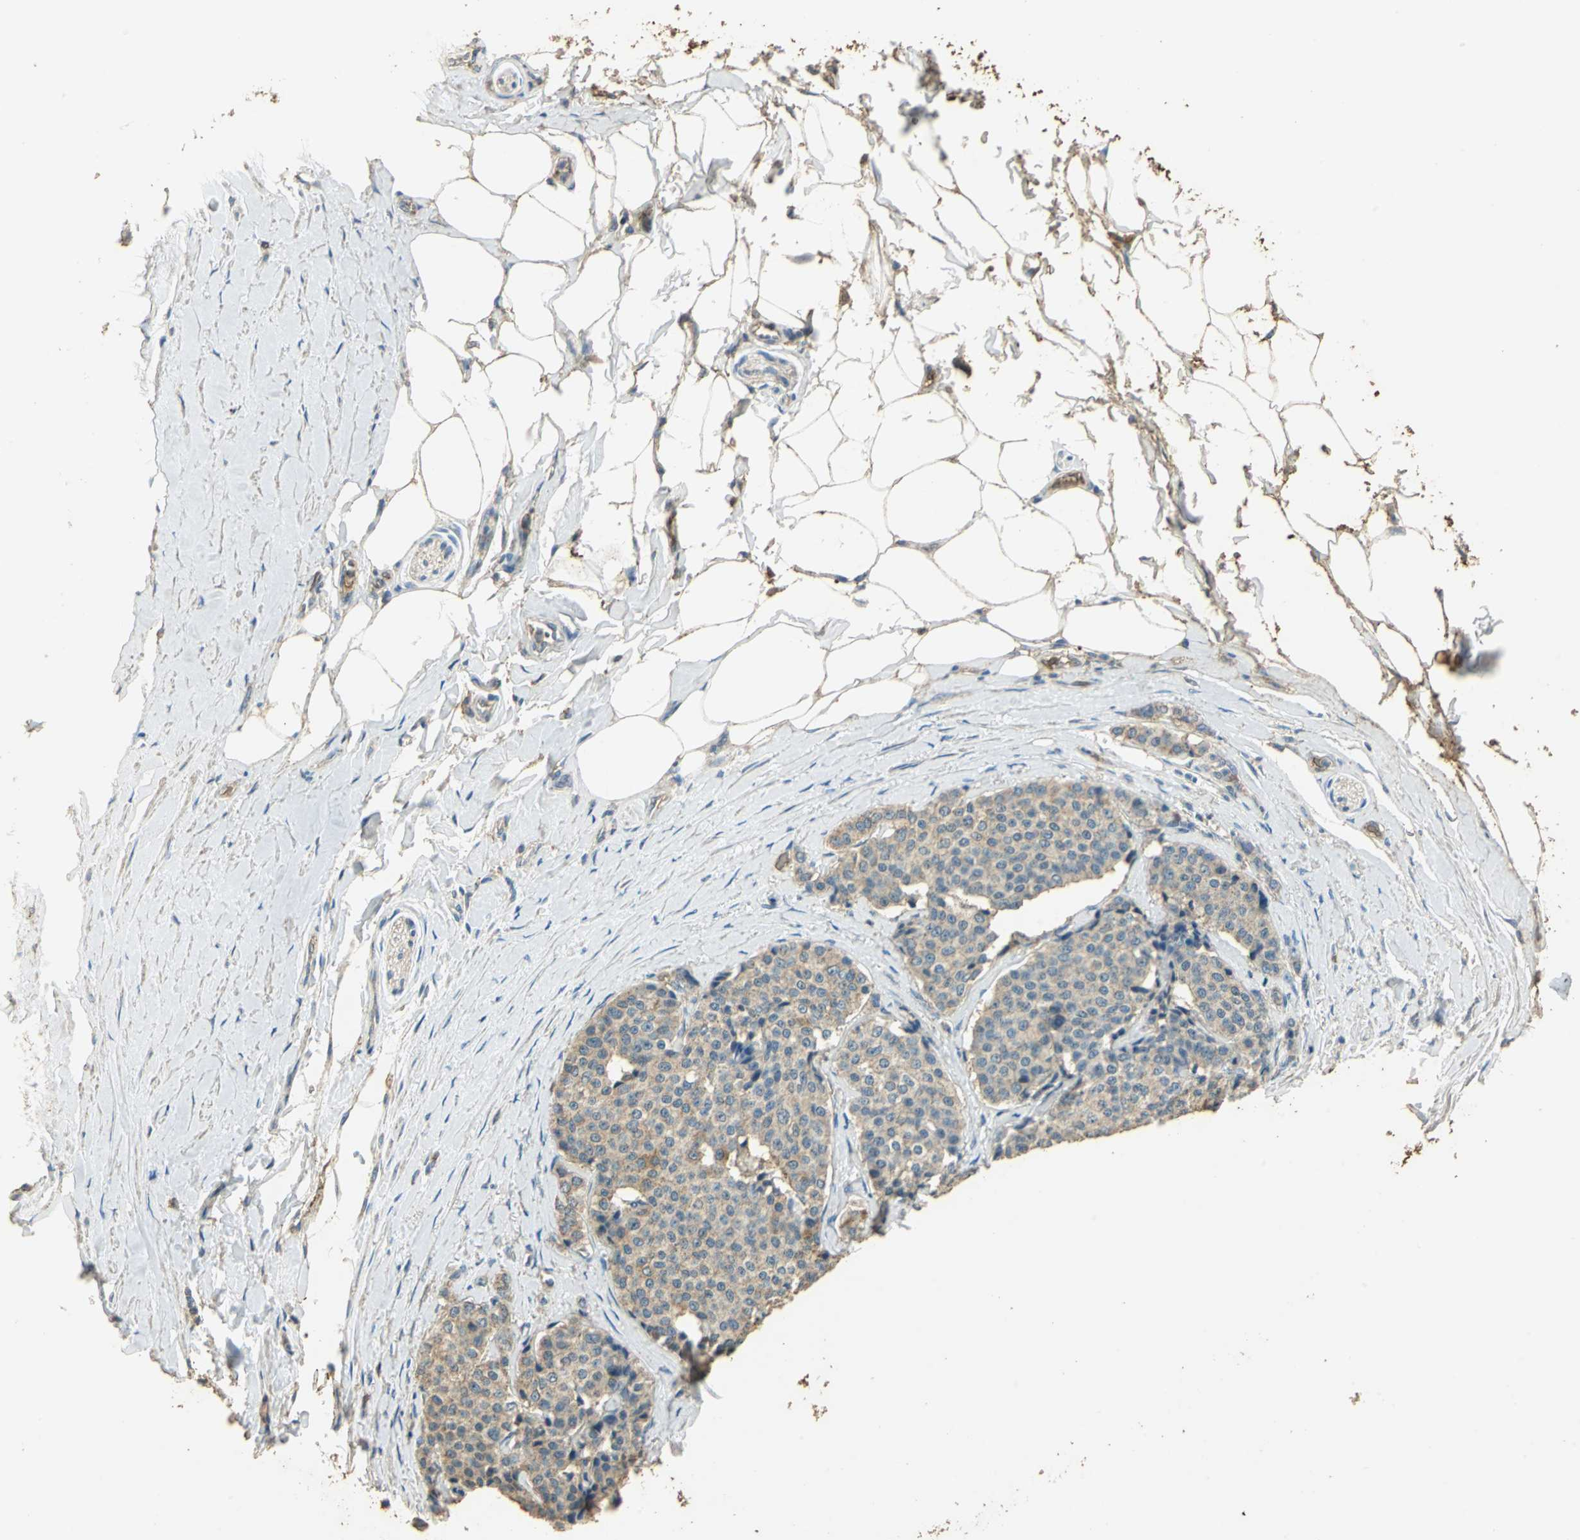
{"staining": {"intensity": "weak", "quantity": ">75%", "location": "cytoplasmic/membranous"}, "tissue": "carcinoid", "cell_type": "Tumor cells", "image_type": "cancer", "snomed": [{"axis": "morphology", "description": "Carcinoid, malignant, NOS"}, {"axis": "topography", "description": "Colon"}], "caption": "Carcinoid (malignant) tissue displays weak cytoplasmic/membranous expression in approximately >75% of tumor cells, visualized by immunohistochemistry. (IHC, brightfield microscopy, high magnification).", "gene": "TRAPPC2", "patient": {"sex": "female", "age": 61}}